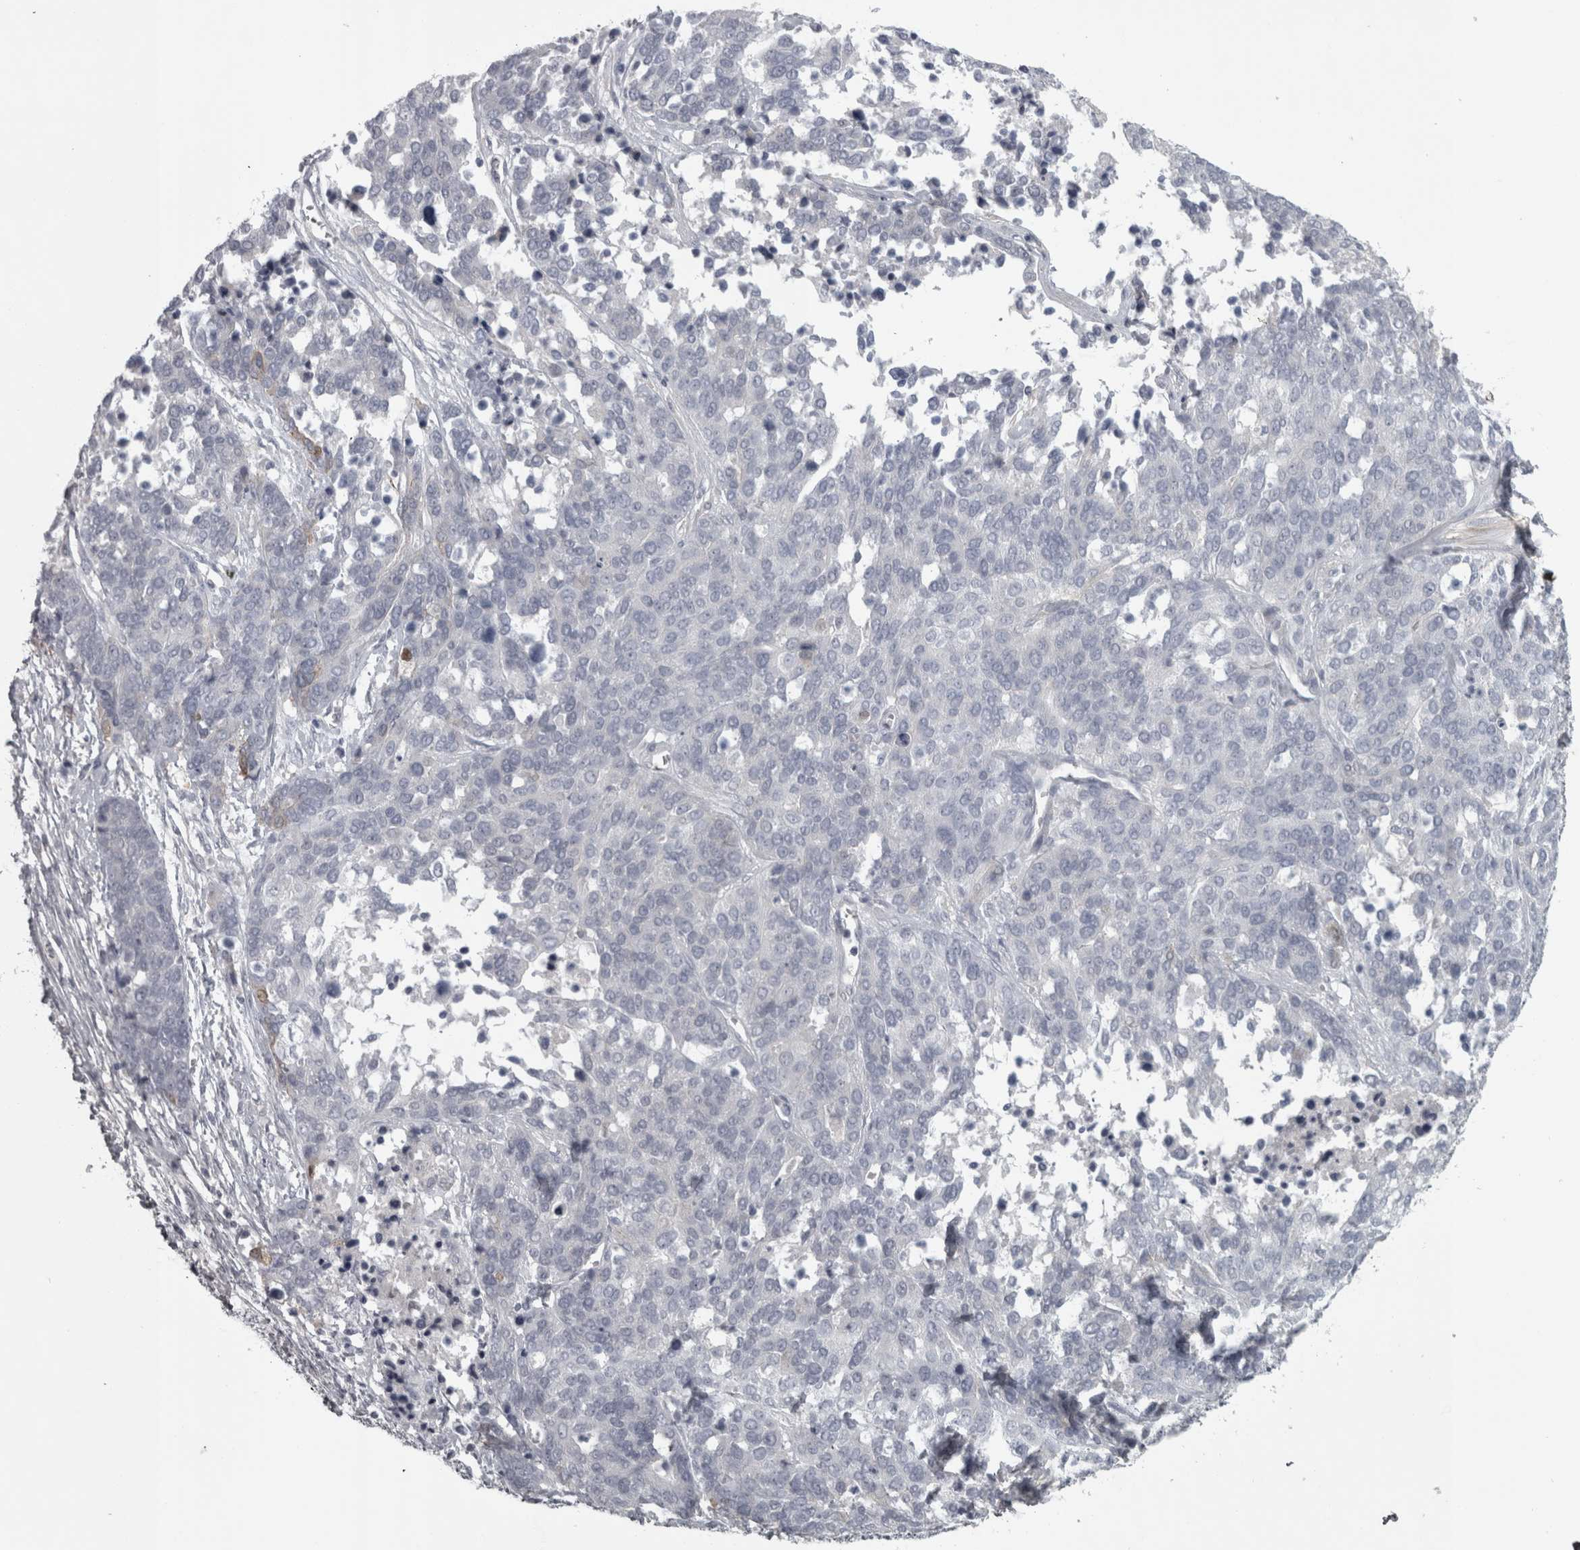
{"staining": {"intensity": "negative", "quantity": "none", "location": "none"}, "tissue": "ovarian cancer", "cell_type": "Tumor cells", "image_type": "cancer", "snomed": [{"axis": "morphology", "description": "Cystadenocarcinoma, serous, NOS"}, {"axis": "topography", "description": "Ovary"}], "caption": "Immunohistochemistry (IHC) of human ovarian cancer (serous cystadenocarcinoma) demonstrates no staining in tumor cells. The staining was performed using DAB (3,3'-diaminobenzidine) to visualize the protein expression in brown, while the nuclei were stained in blue with hematoxylin (Magnification: 20x).", "gene": "PPP1R12B", "patient": {"sex": "female", "age": 44}}